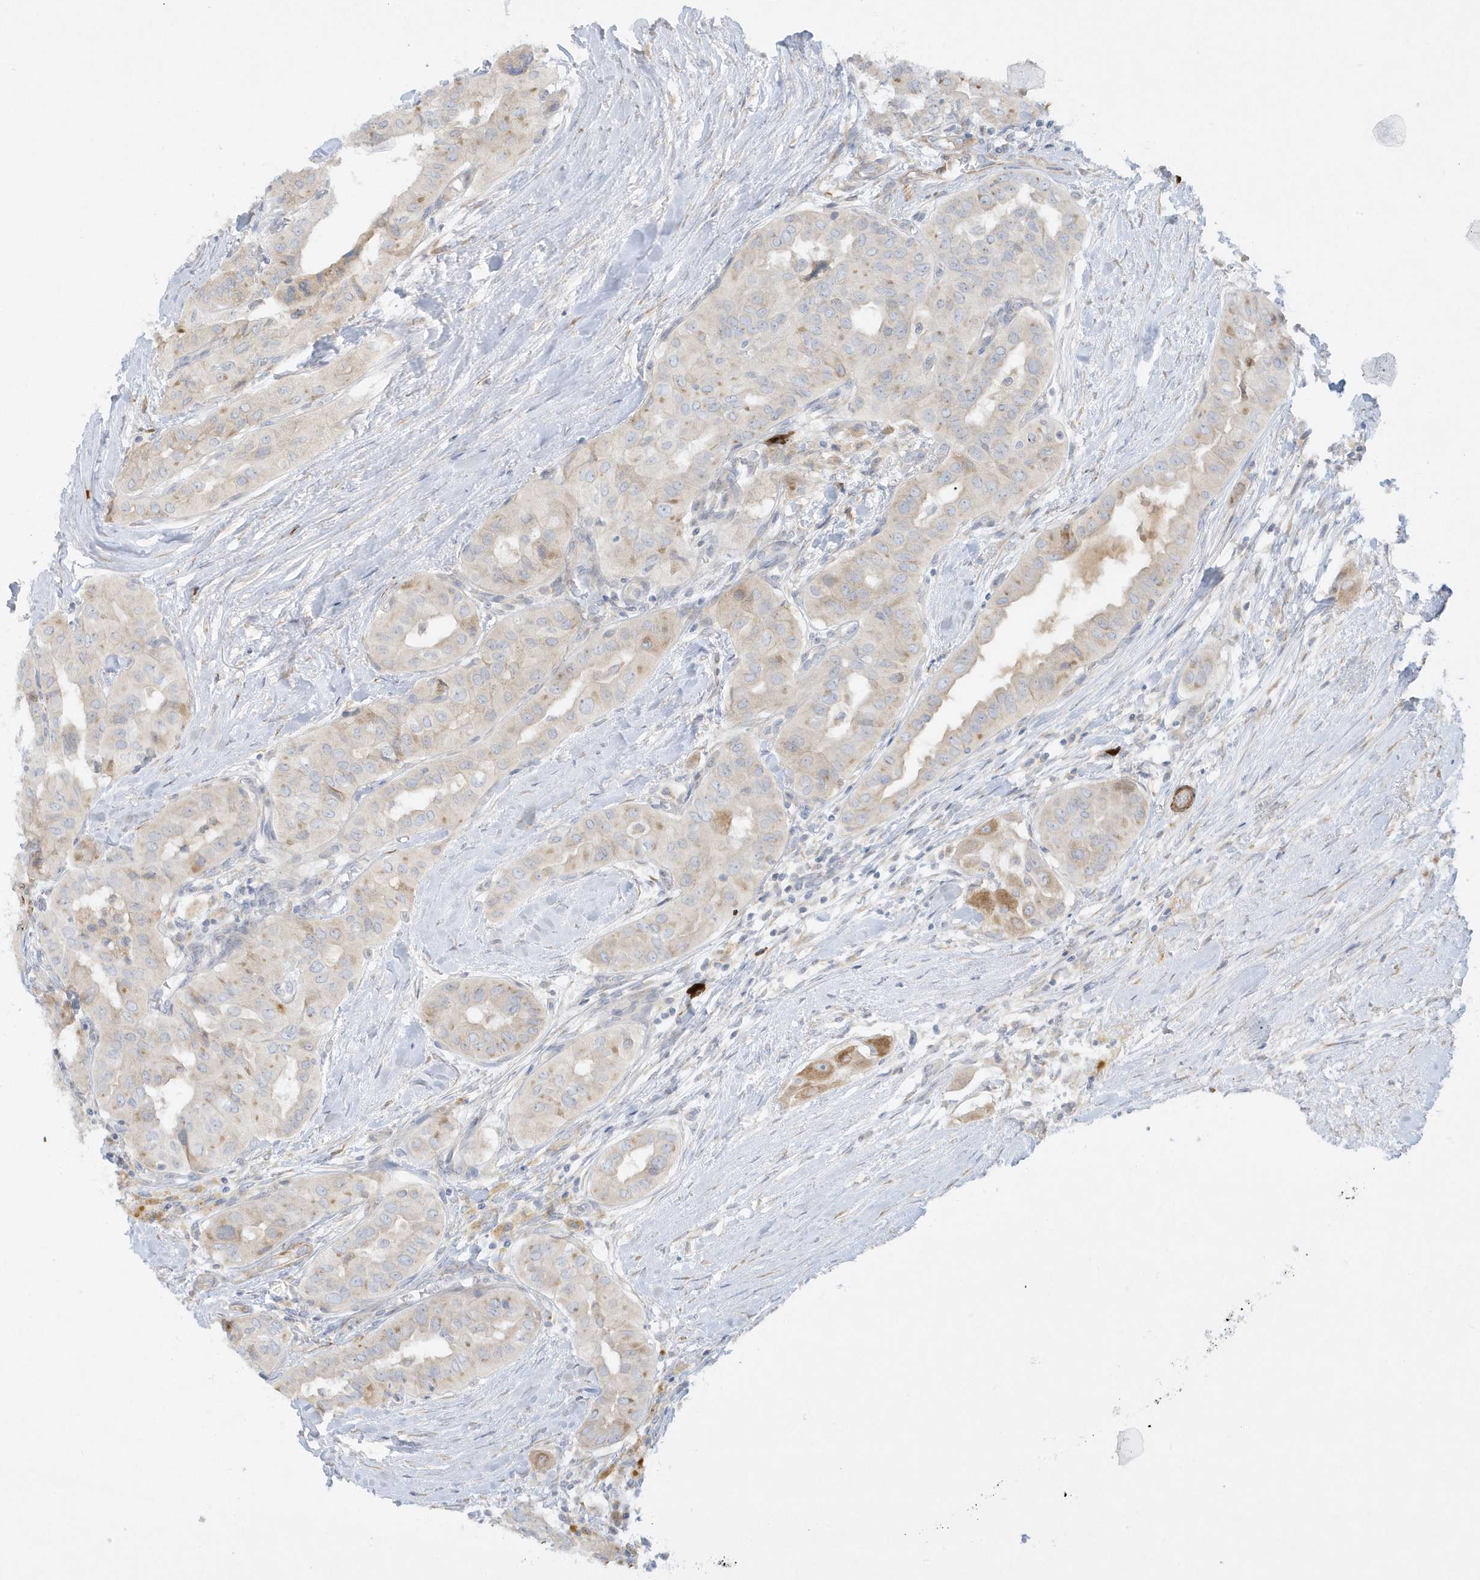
{"staining": {"intensity": "moderate", "quantity": "<25%", "location": "cytoplasmic/membranous"}, "tissue": "thyroid cancer", "cell_type": "Tumor cells", "image_type": "cancer", "snomed": [{"axis": "morphology", "description": "Papillary adenocarcinoma, NOS"}, {"axis": "topography", "description": "Thyroid gland"}], "caption": "Thyroid cancer was stained to show a protein in brown. There is low levels of moderate cytoplasmic/membranous positivity in approximately <25% of tumor cells.", "gene": "THADA", "patient": {"sex": "female", "age": 59}}